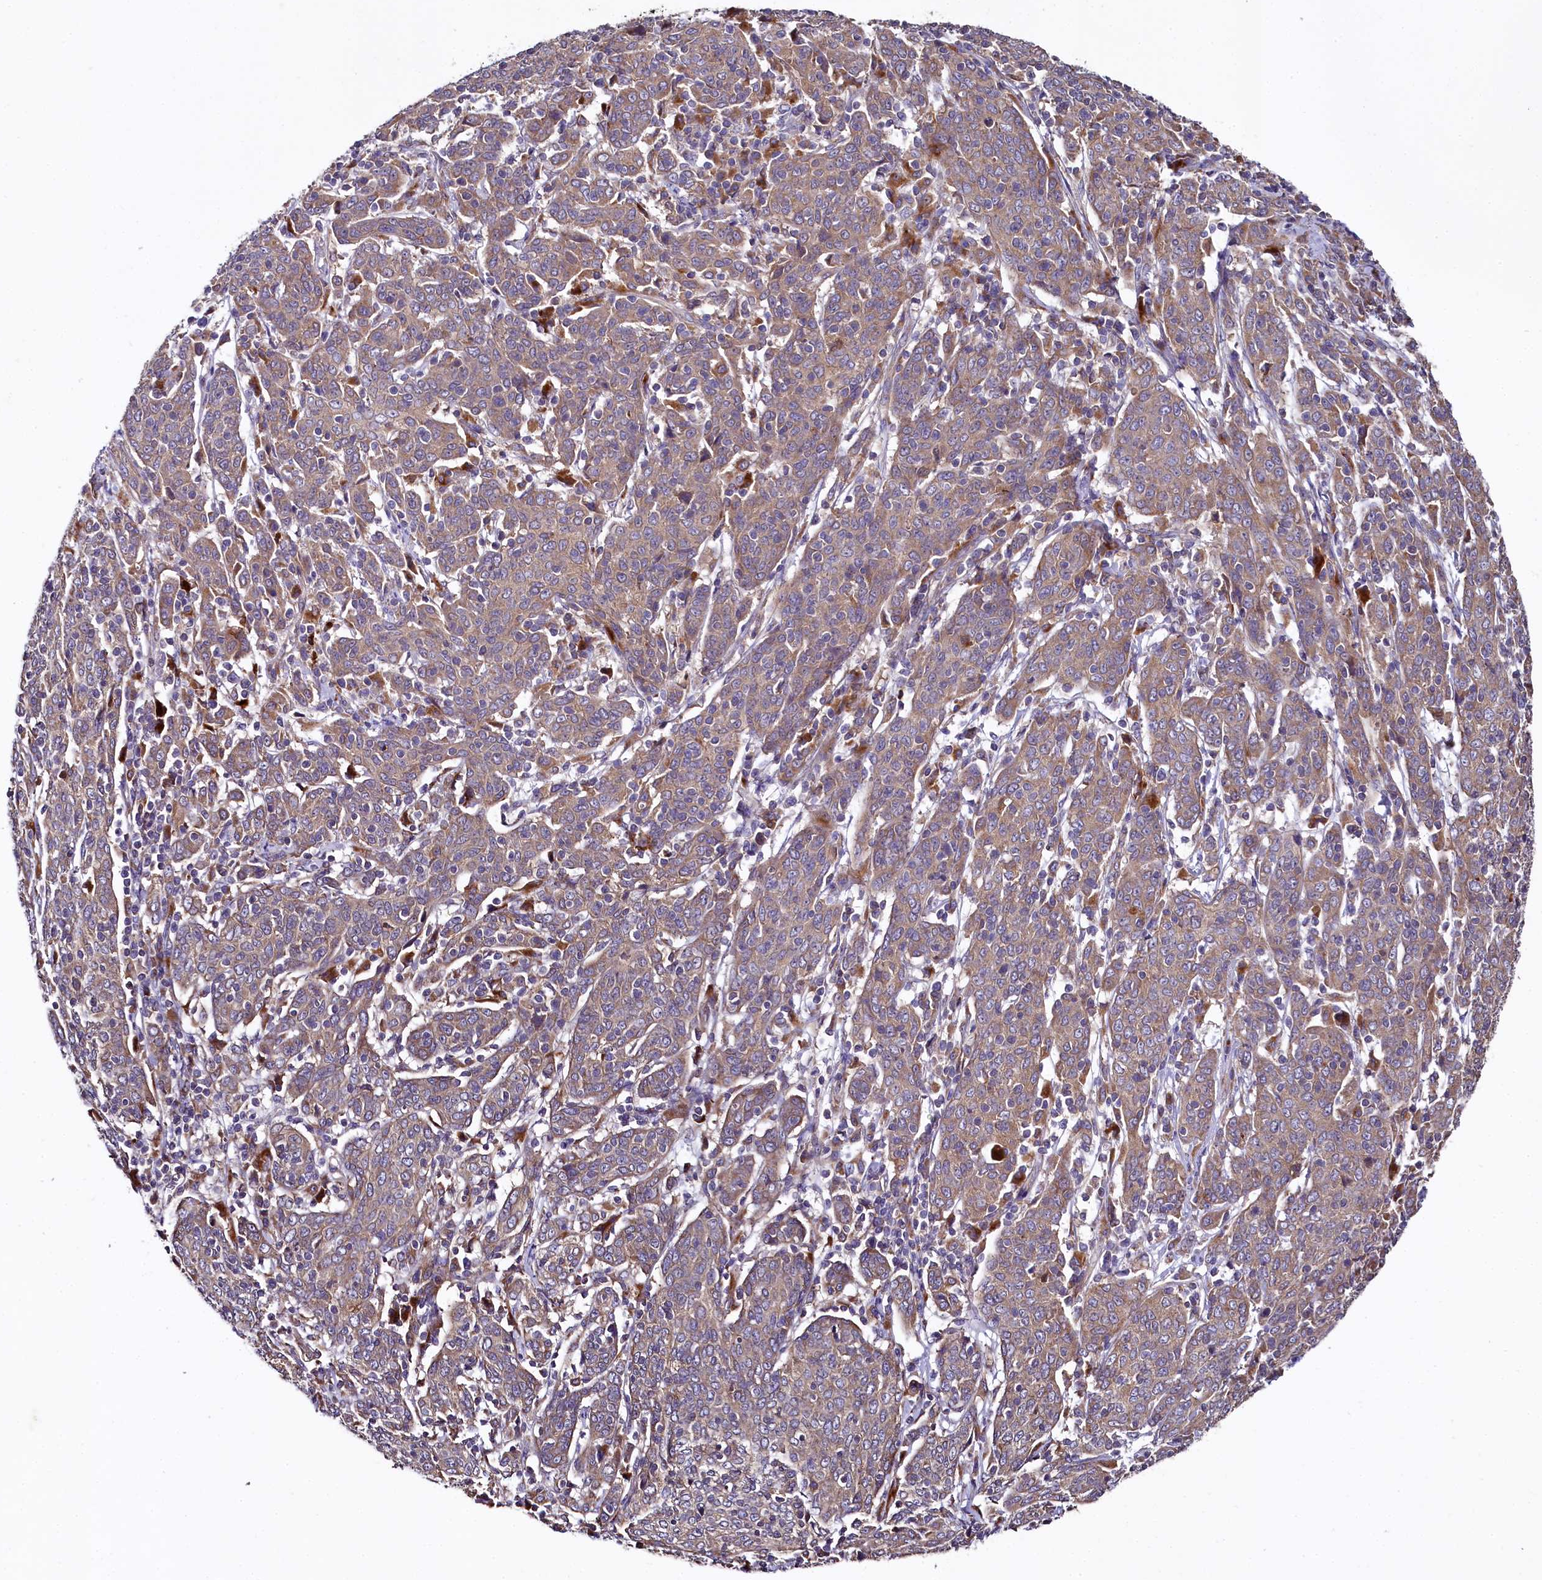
{"staining": {"intensity": "moderate", "quantity": ">75%", "location": "cytoplasmic/membranous"}, "tissue": "cervical cancer", "cell_type": "Tumor cells", "image_type": "cancer", "snomed": [{"axis": "morphology", "description": "Squamous cell carcinoma, NOS"}, {"axis": "topography", "description": "Cervix"}], "caption": "Human cervical cancer (squamous cell carcinoma) stained with a brown dye shows moderate cytoplasmic/membranous positive expression in approximately >75% of tumor cells.", "gene": "SPRYD3", "patient": {"sex": "female", "age": 67}}